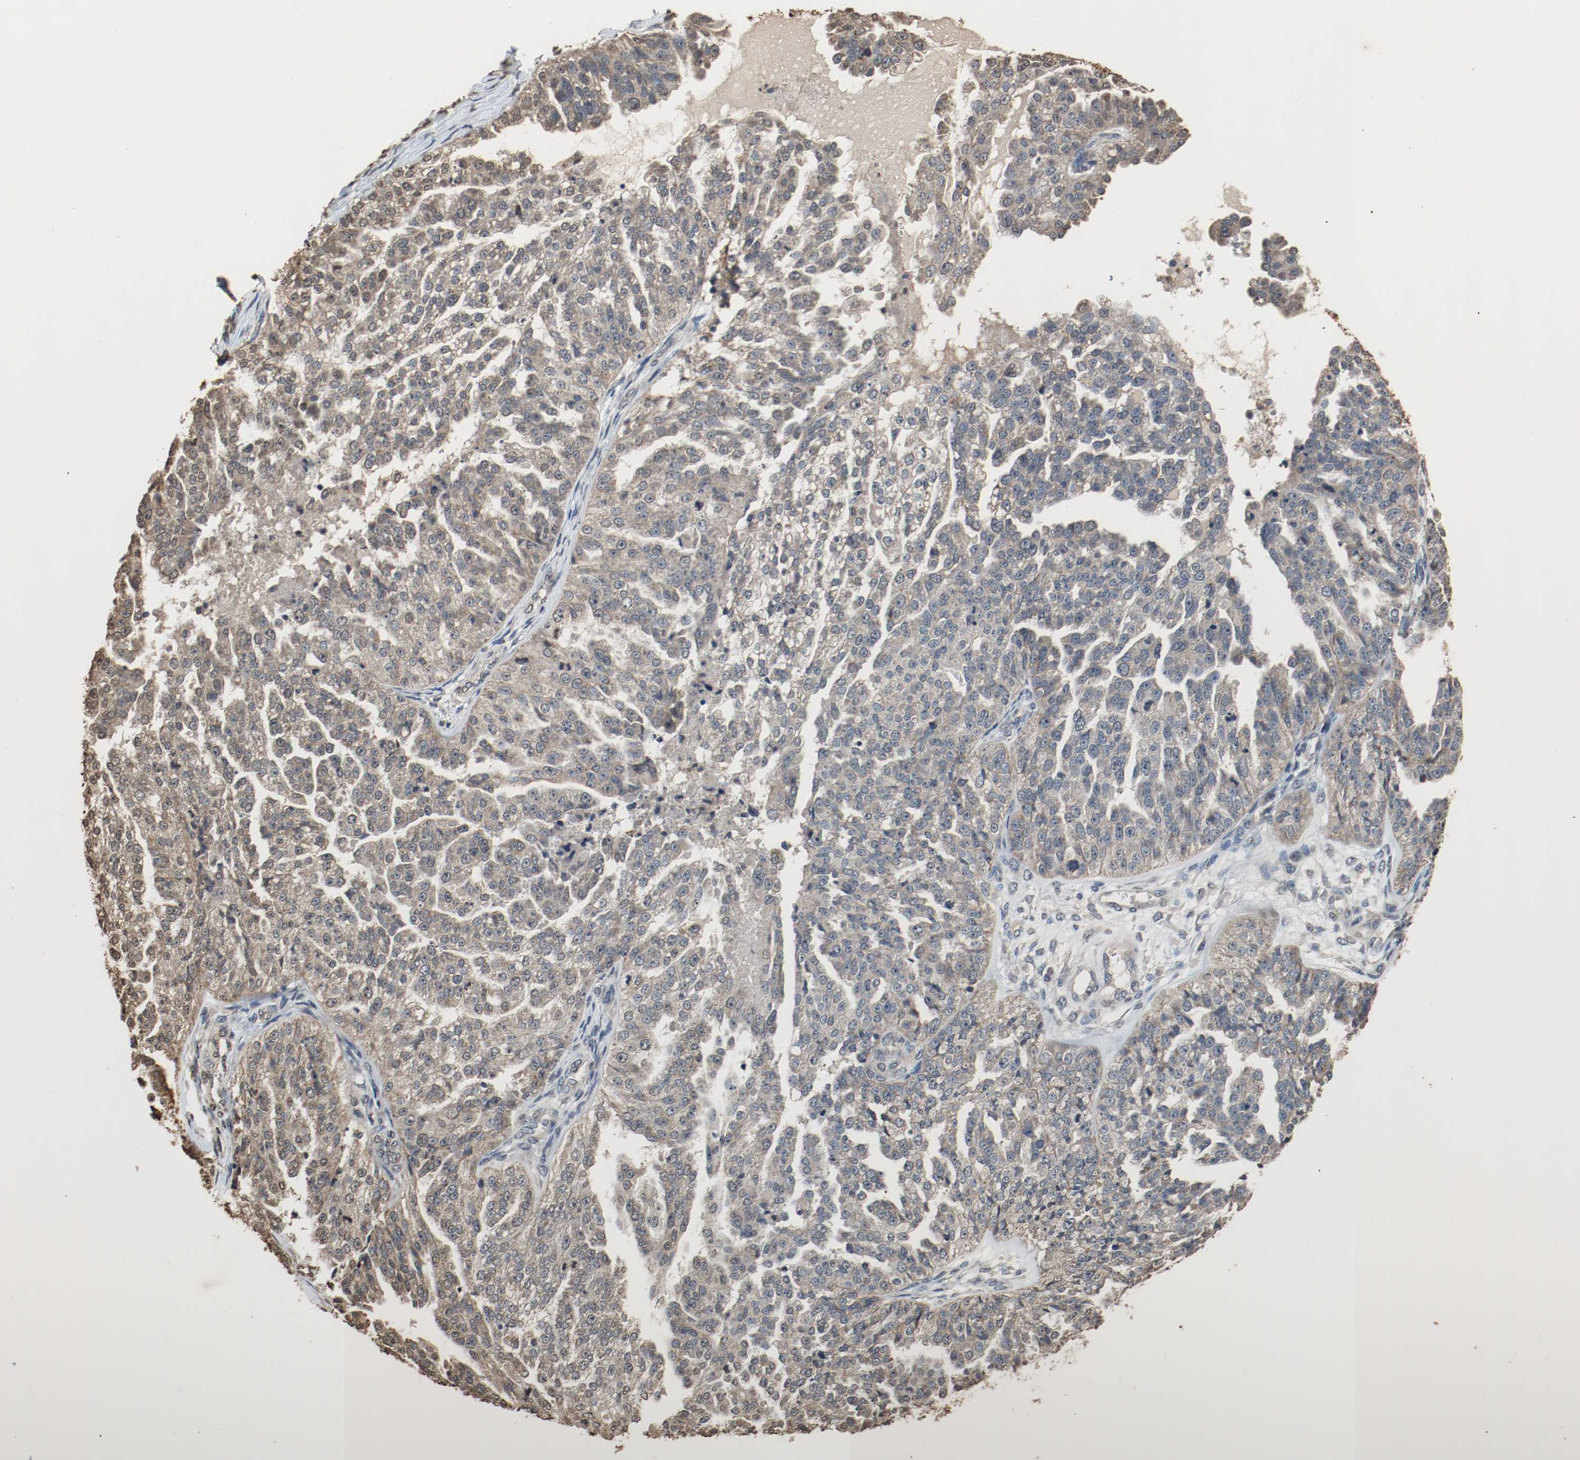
{"staining": {"intensity": "weak", "quantity": "25%-75%", "location": "cytoplasmic/membranous"}, "tissue": "ovarian cancer", "cell_type": "Tumor cells", "image_type": "cancer", "snomed": [{"axis": "morphology", "description": "Cystadenocarcinoma, serous, NOS"}, {"axis": "topography", "description": "Ovary"}], "caption": "Ovarian cancer (serous cystadenocarcinoma) stained with DAB immunohistochemistry reveals low levels of weak cytoplasmic/membranous staining in about 25%-75% of tumor cells.", "gene": "RTN4", "patient": {"sex": "female", "age": 58}}